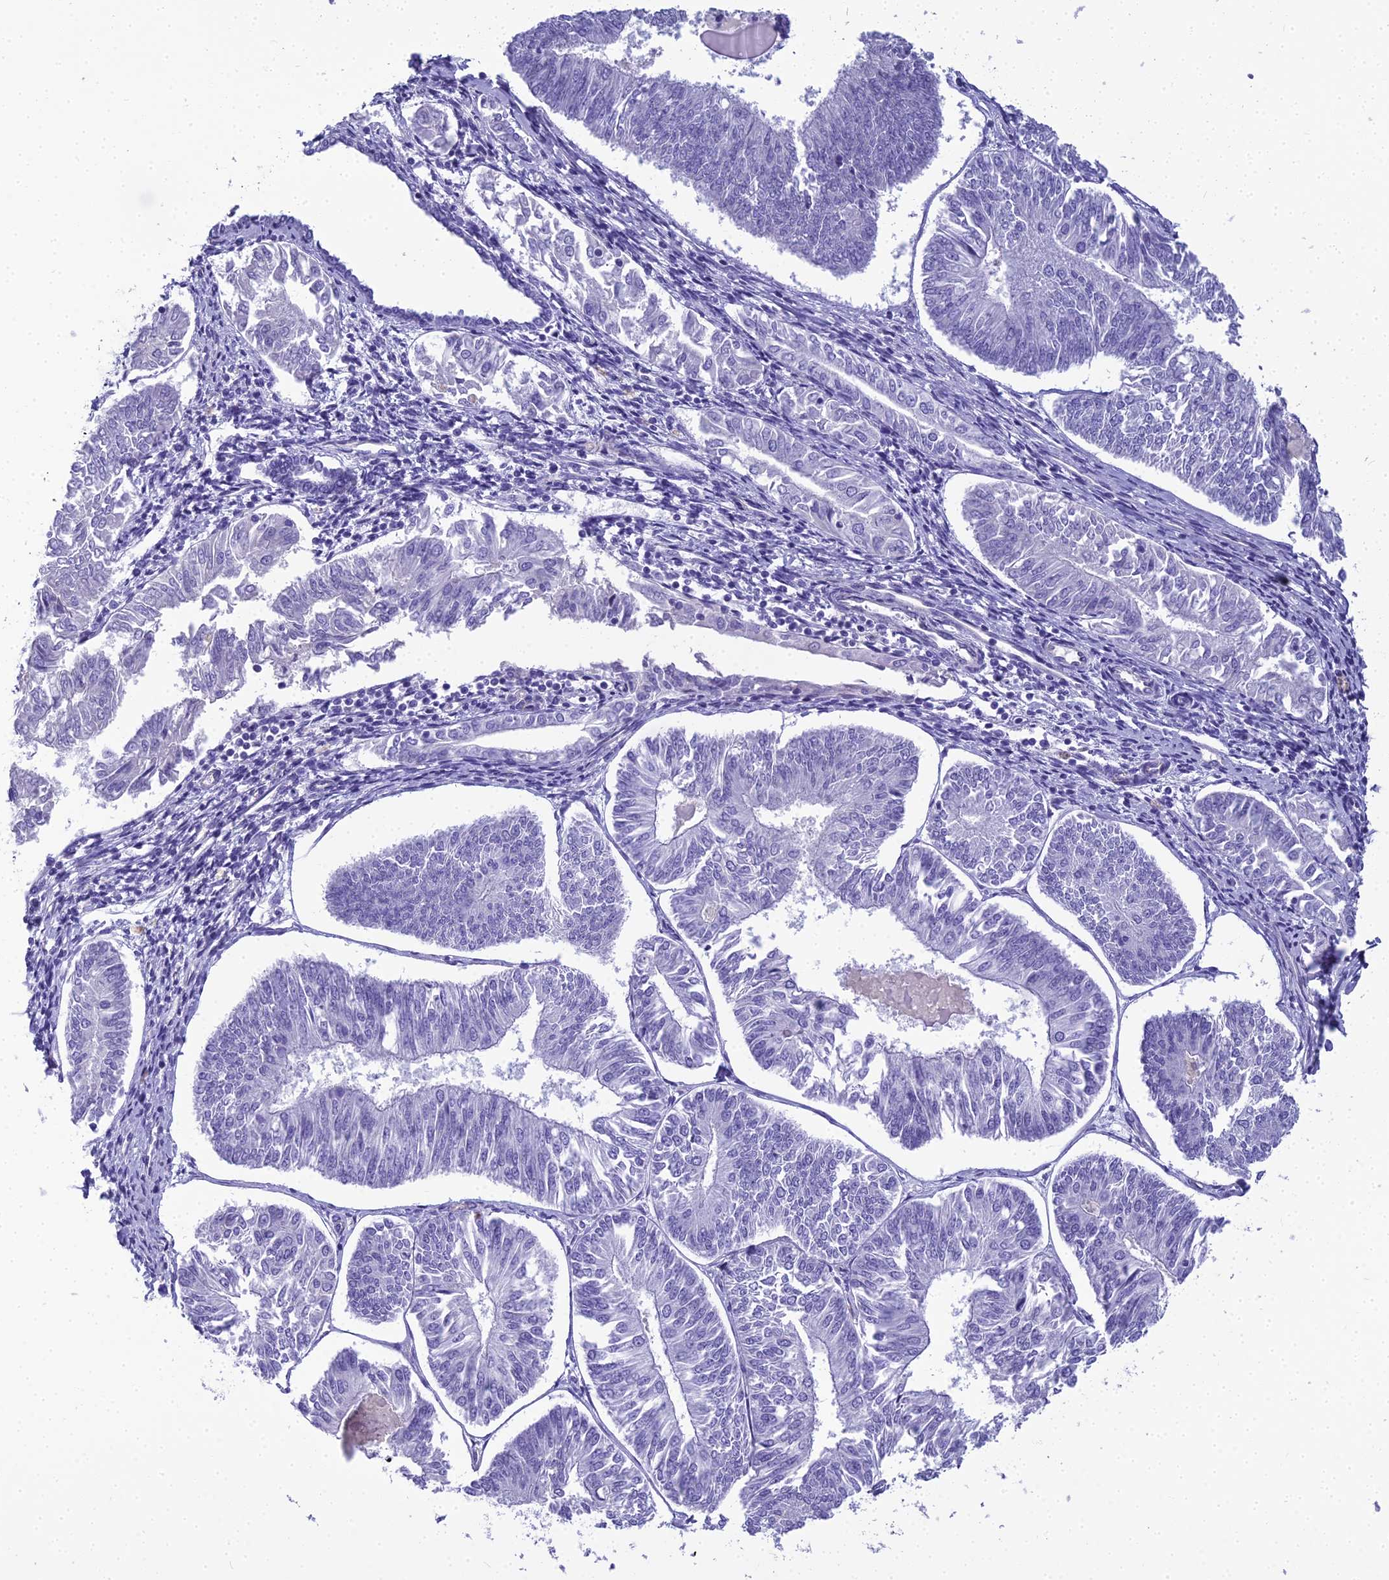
{"staining": {"intensity": "negative", "quantity": "none", "location": "none"}, "tissue": "endometrial cancer", "cell_type": "Tumor cells", "image_type": "cancer", "snomed": [{"axis": "morphology", "description": "Adenocarcinoma, NOS"}, {"axis": "topography", "description": "Endometrium"}], "caption": "High power microscopy image of an immunohistochemistry histopathology image of endometrial adenocarcinoma, revealing no significant expression in tumor cells.", "gene": "NINJ1", "patient": {"sex": "female", "age": 58}}